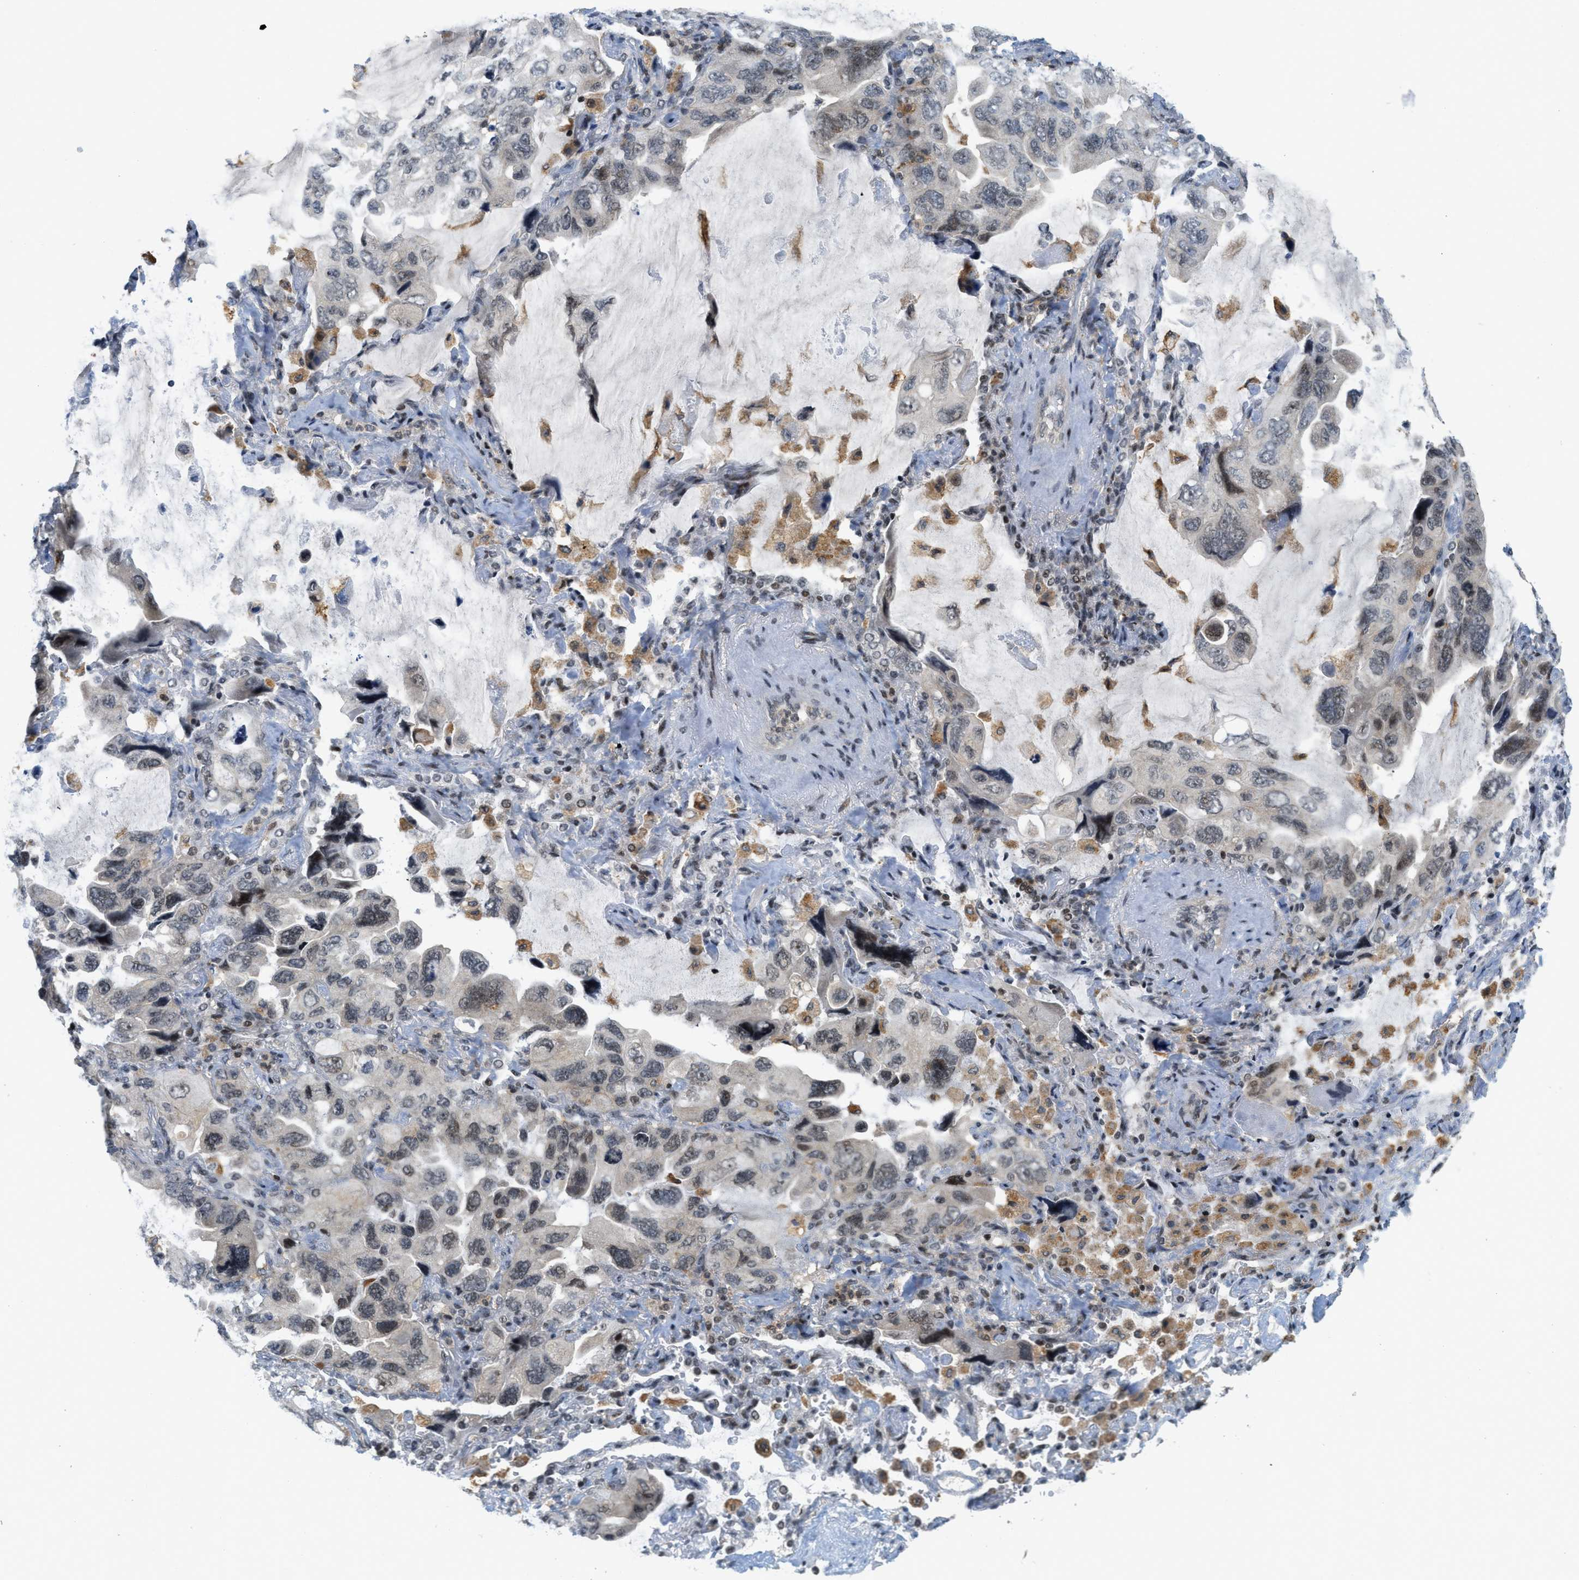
{"staining": {"intensity": "weak", "quantity": "<25%", "location": "nuclear"}, "tissue": "lung cancer", "cell_type": "Tumor cells", "image_type": "cancer", "snomed": [{"axis": "morphology", "description": "Squamous cell carcinoma, NOS"}, {"axis": "topography", "description": "Lung"}], "caption": "Tumor cells show no significant protein expression in lung cancer.", "gene": "ING1", "patient": {"sex": "female", "age": 73}}